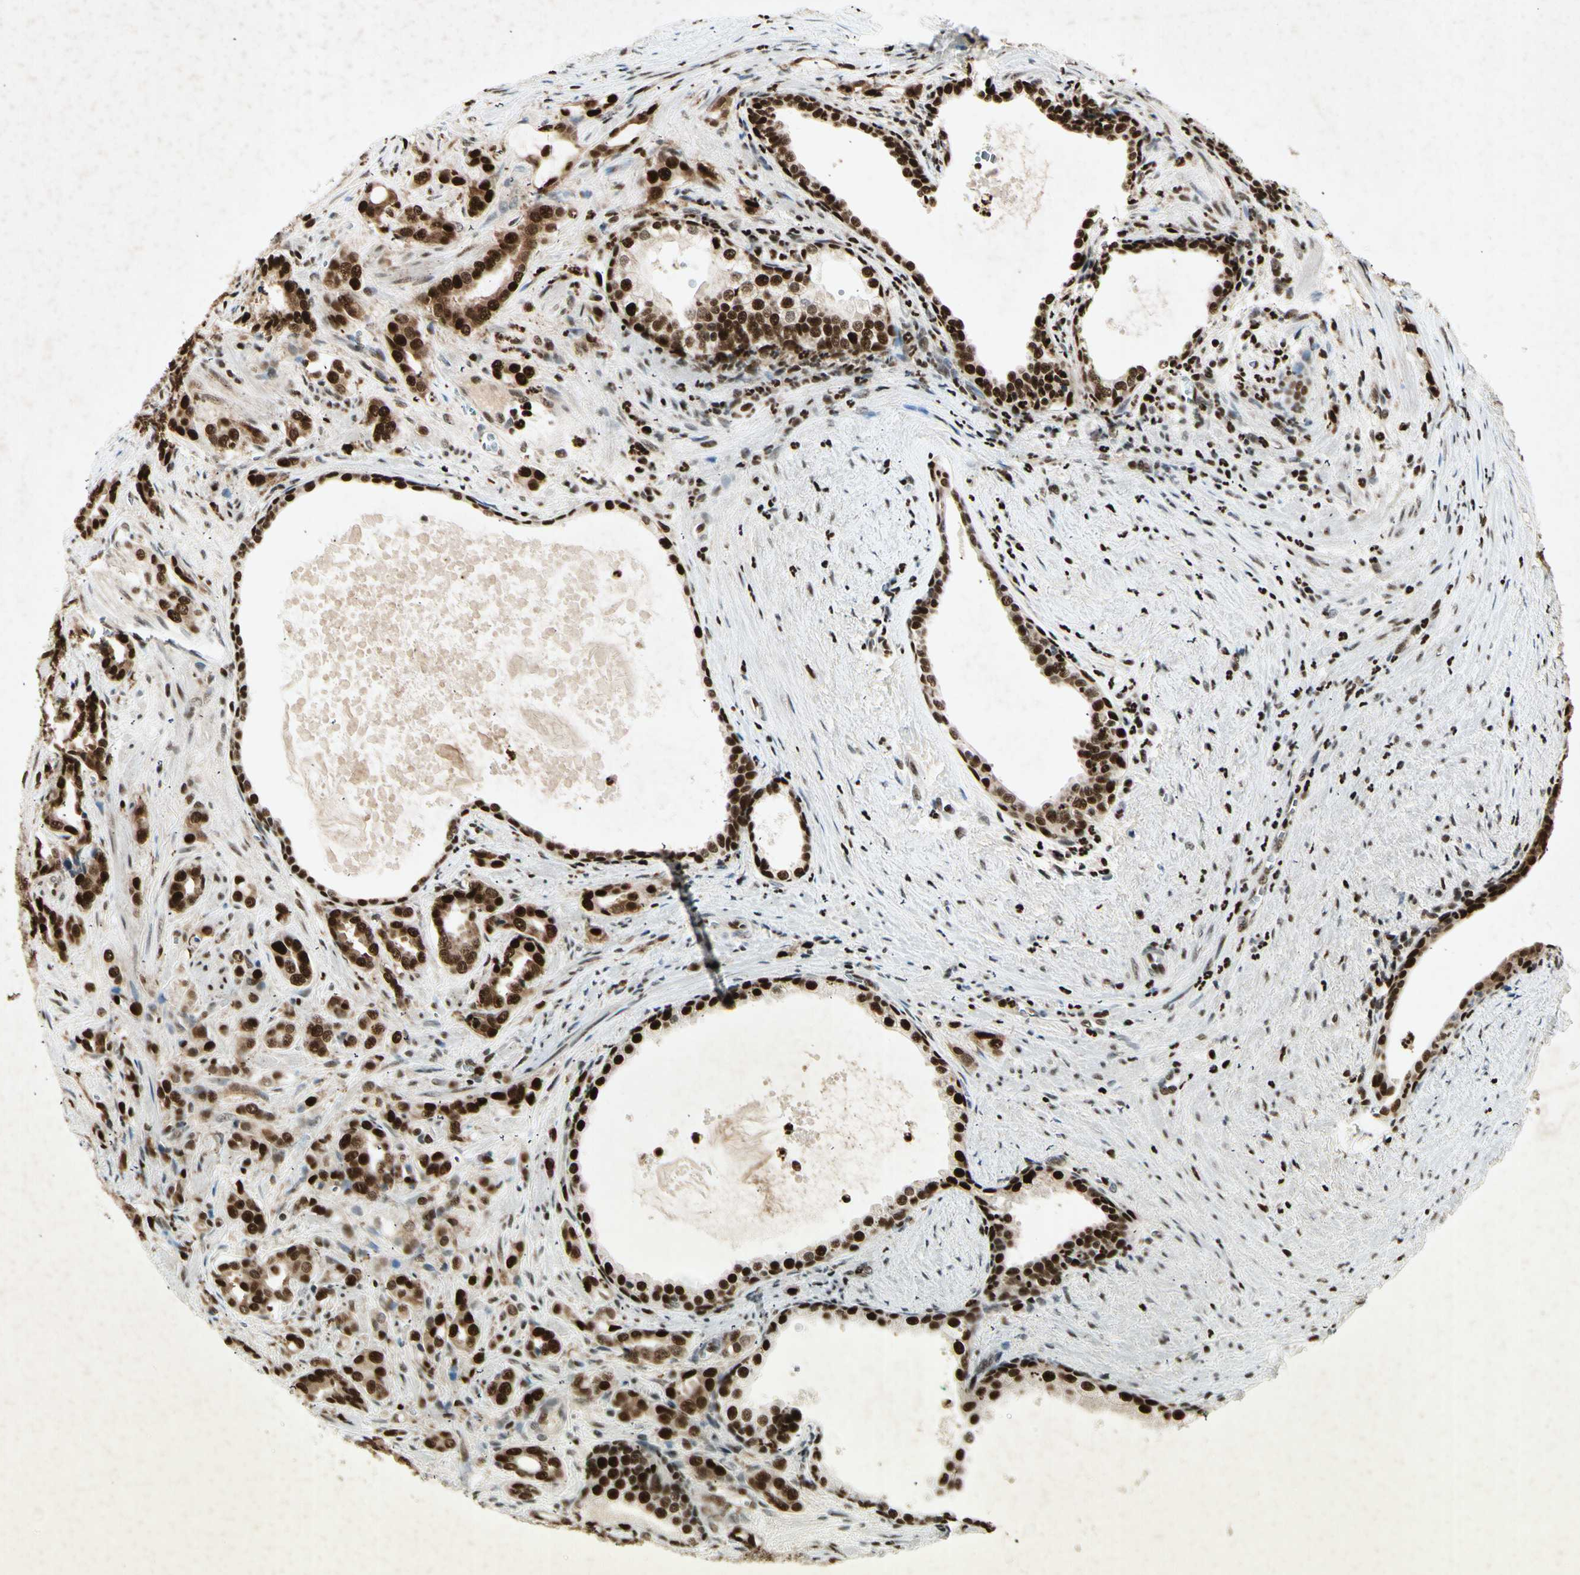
{"staining": {"intensity": "strong", "quantity": ">75%", "location": "nuclear"}, "tissue": "prostate cancer", "cell_type": "Tumor cells", "image_type": "cancer", "snomed": [{"axis": "morphology", "description": "Adenocarcinoma, High grade"}, {"axis": "topography", "description": "Prostate"}], "caption": "This is a photomicrograph of immunohistochemistry staining of prostate high-grade adenocarcinoma, which shows strong staining in the nuclear of tumor cells.", "gene": "RNF43", "patient": {"sex": "male", "age": 64}}